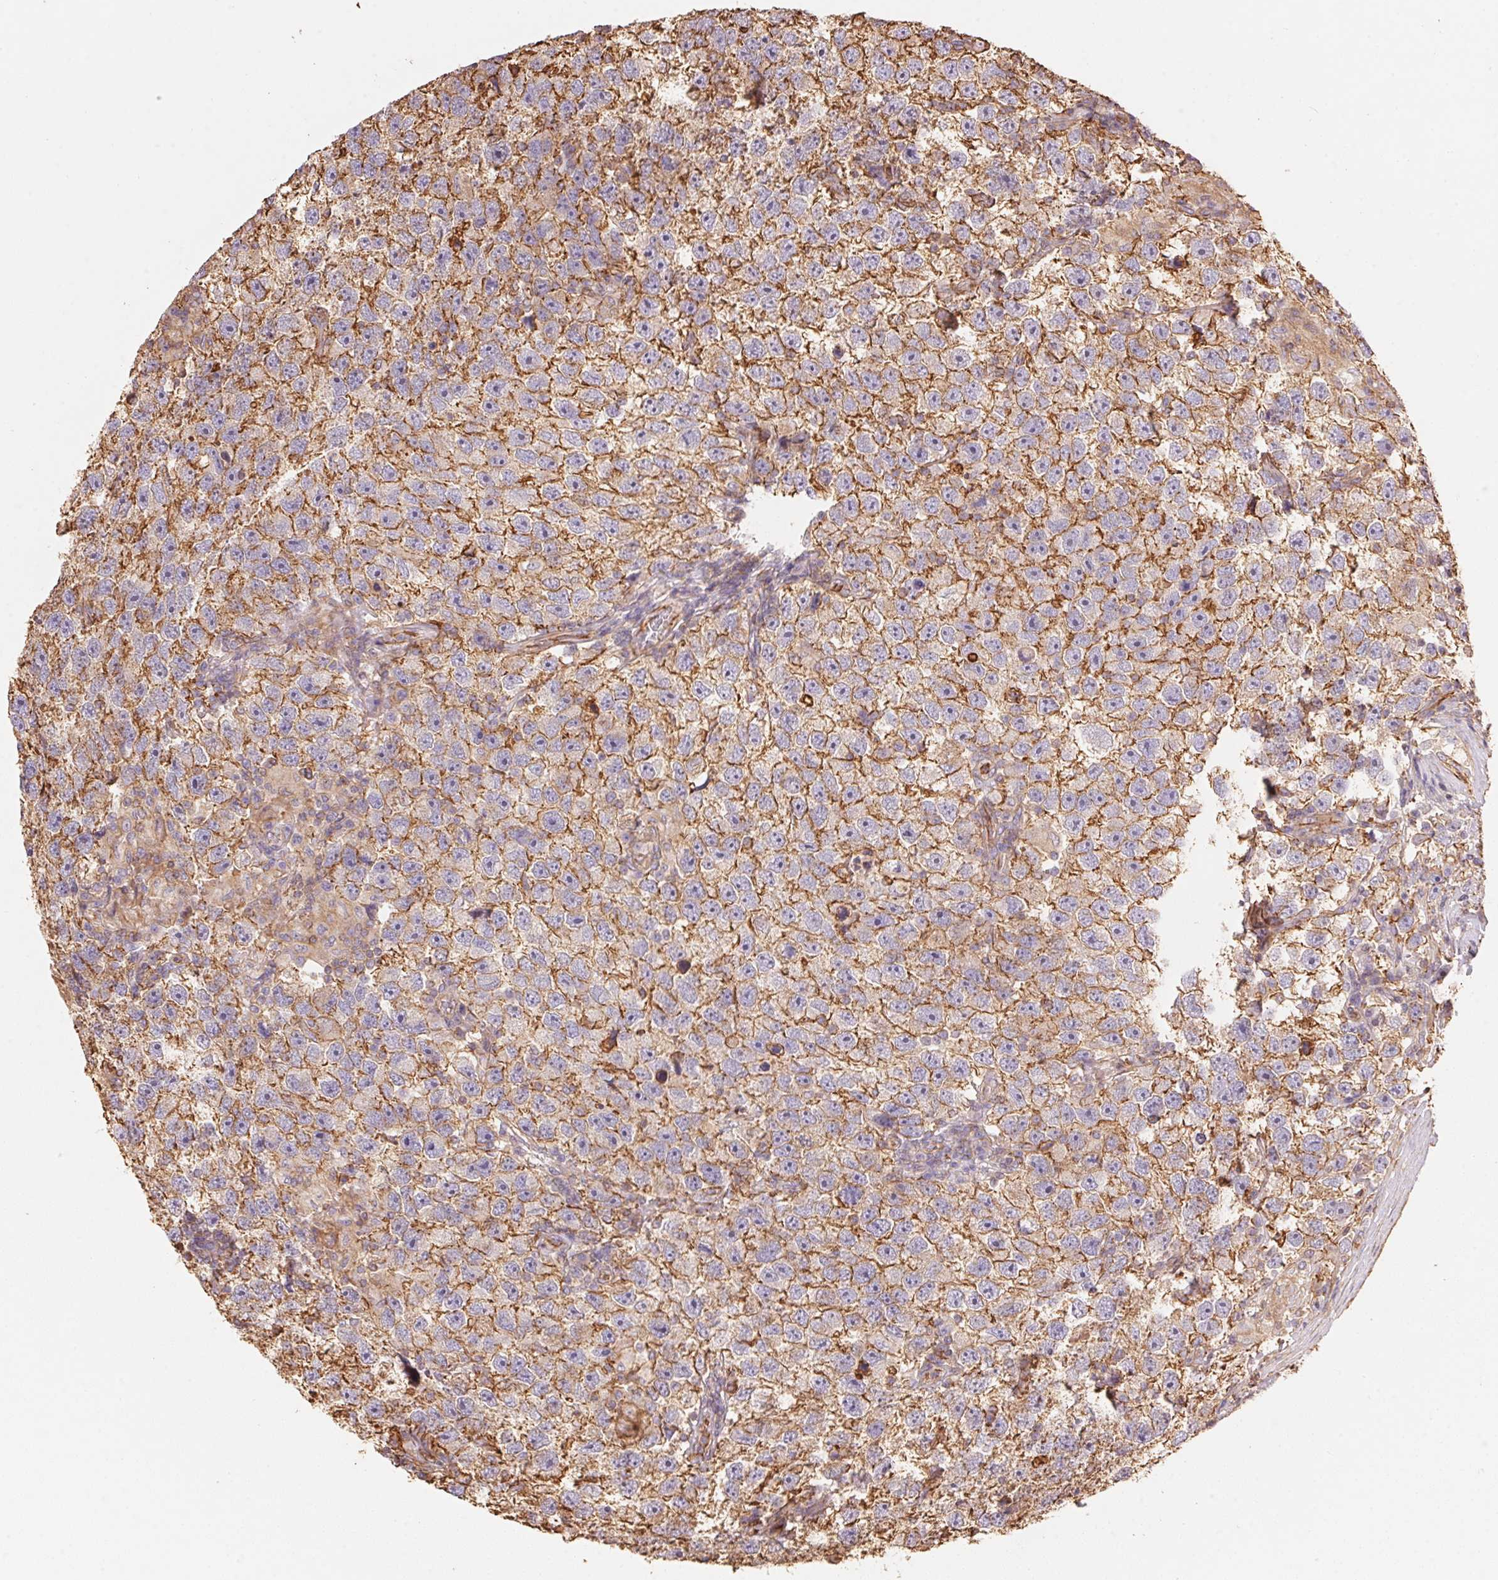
{"staining": {"intensity": "moderate", "quantity": ">75%", "location": "cytoplasmic/membranous"}, "tissue": "testis cancer", "cell_type": "Tumor cells", "image_type": "cancer", "snomed": [{"axis": "morphology", "description": "Seminoma, NOS"}, {"axis": "topography", "description": "Testis"}], "caption": "Immunohistochemistry of human testis seminoma shows medium levels of moderate cytoplasmic/membranous expression in about >75% of tumor cells.", "gene": "FRAS1", "patient": {"sex": "male", "age": 26}}